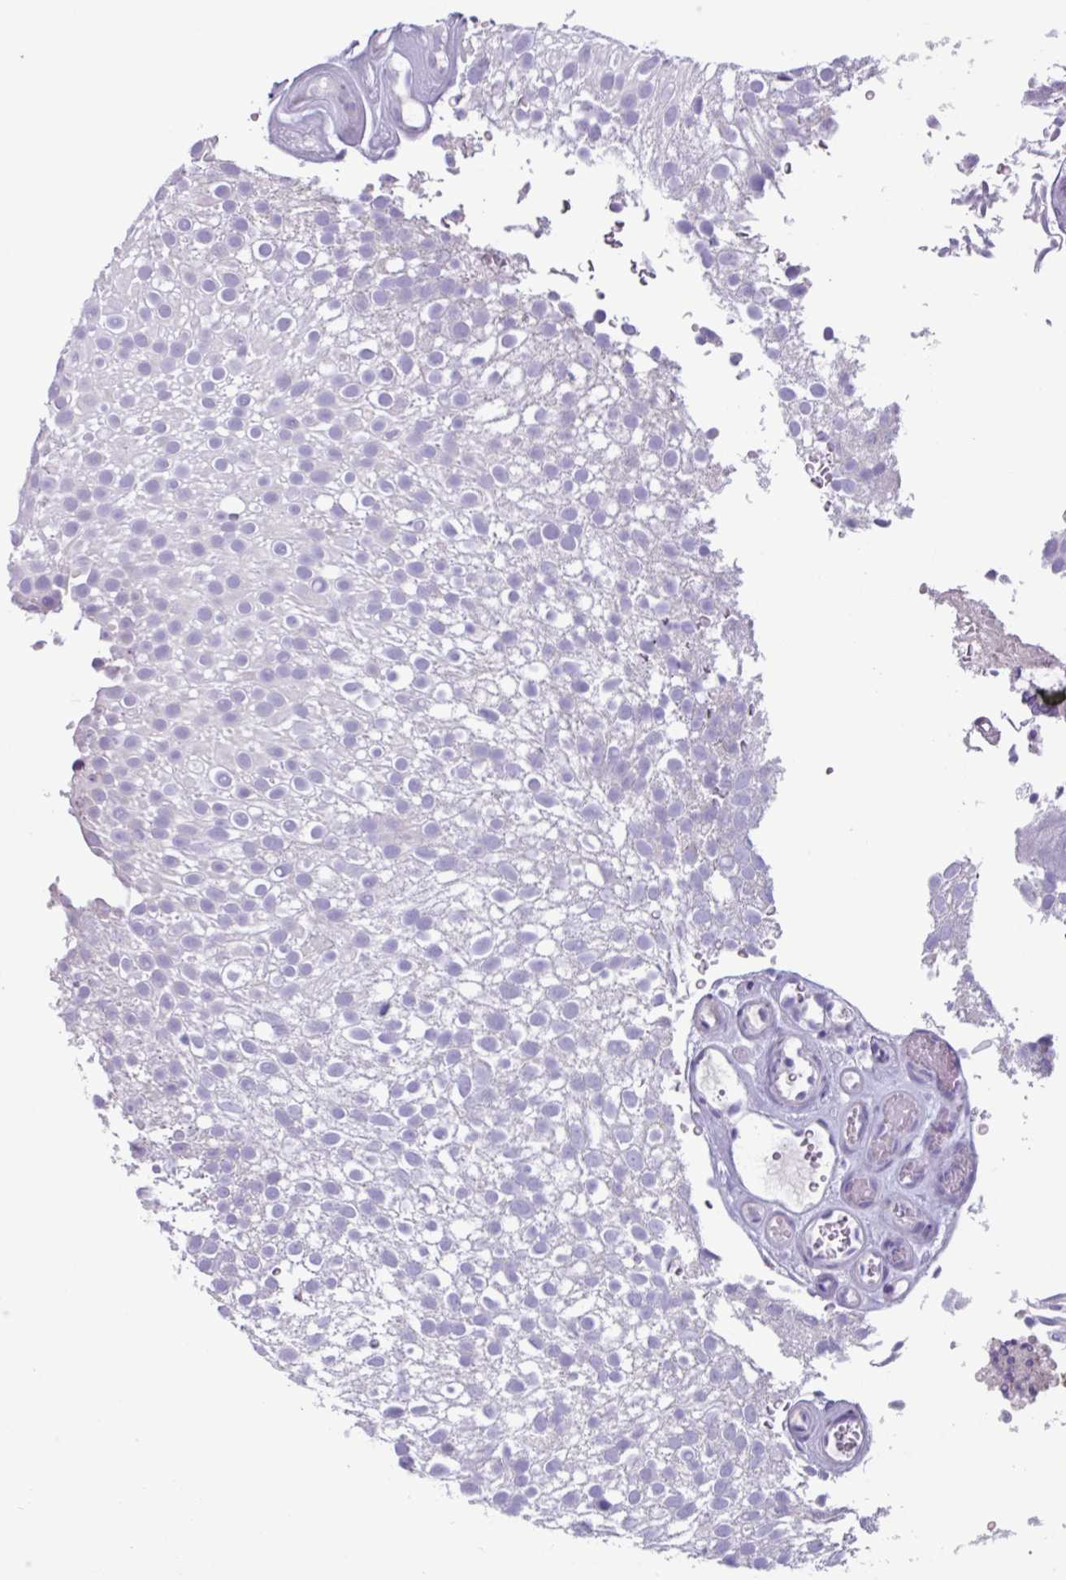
{"staining": {"intensity": "negative", "quantity": "none", "location": "none"}, "tissue": "urothelial cancer", "cell_type": "Tumor cells", "image_type": "cancer", "snomed": [{"axis": "morphology", "description": "Urothelial carcinoma, Low grade"}, {"axis": "topography", "description": "Urinary bladder"}], "caption": "This is a image of immunohistochemistry staining of urothelial carcinoma (low-grade), which shows no positivity in tumor cells.", "gene": "ADGRE1", "patient": {"sex": "male", "age": 78}}